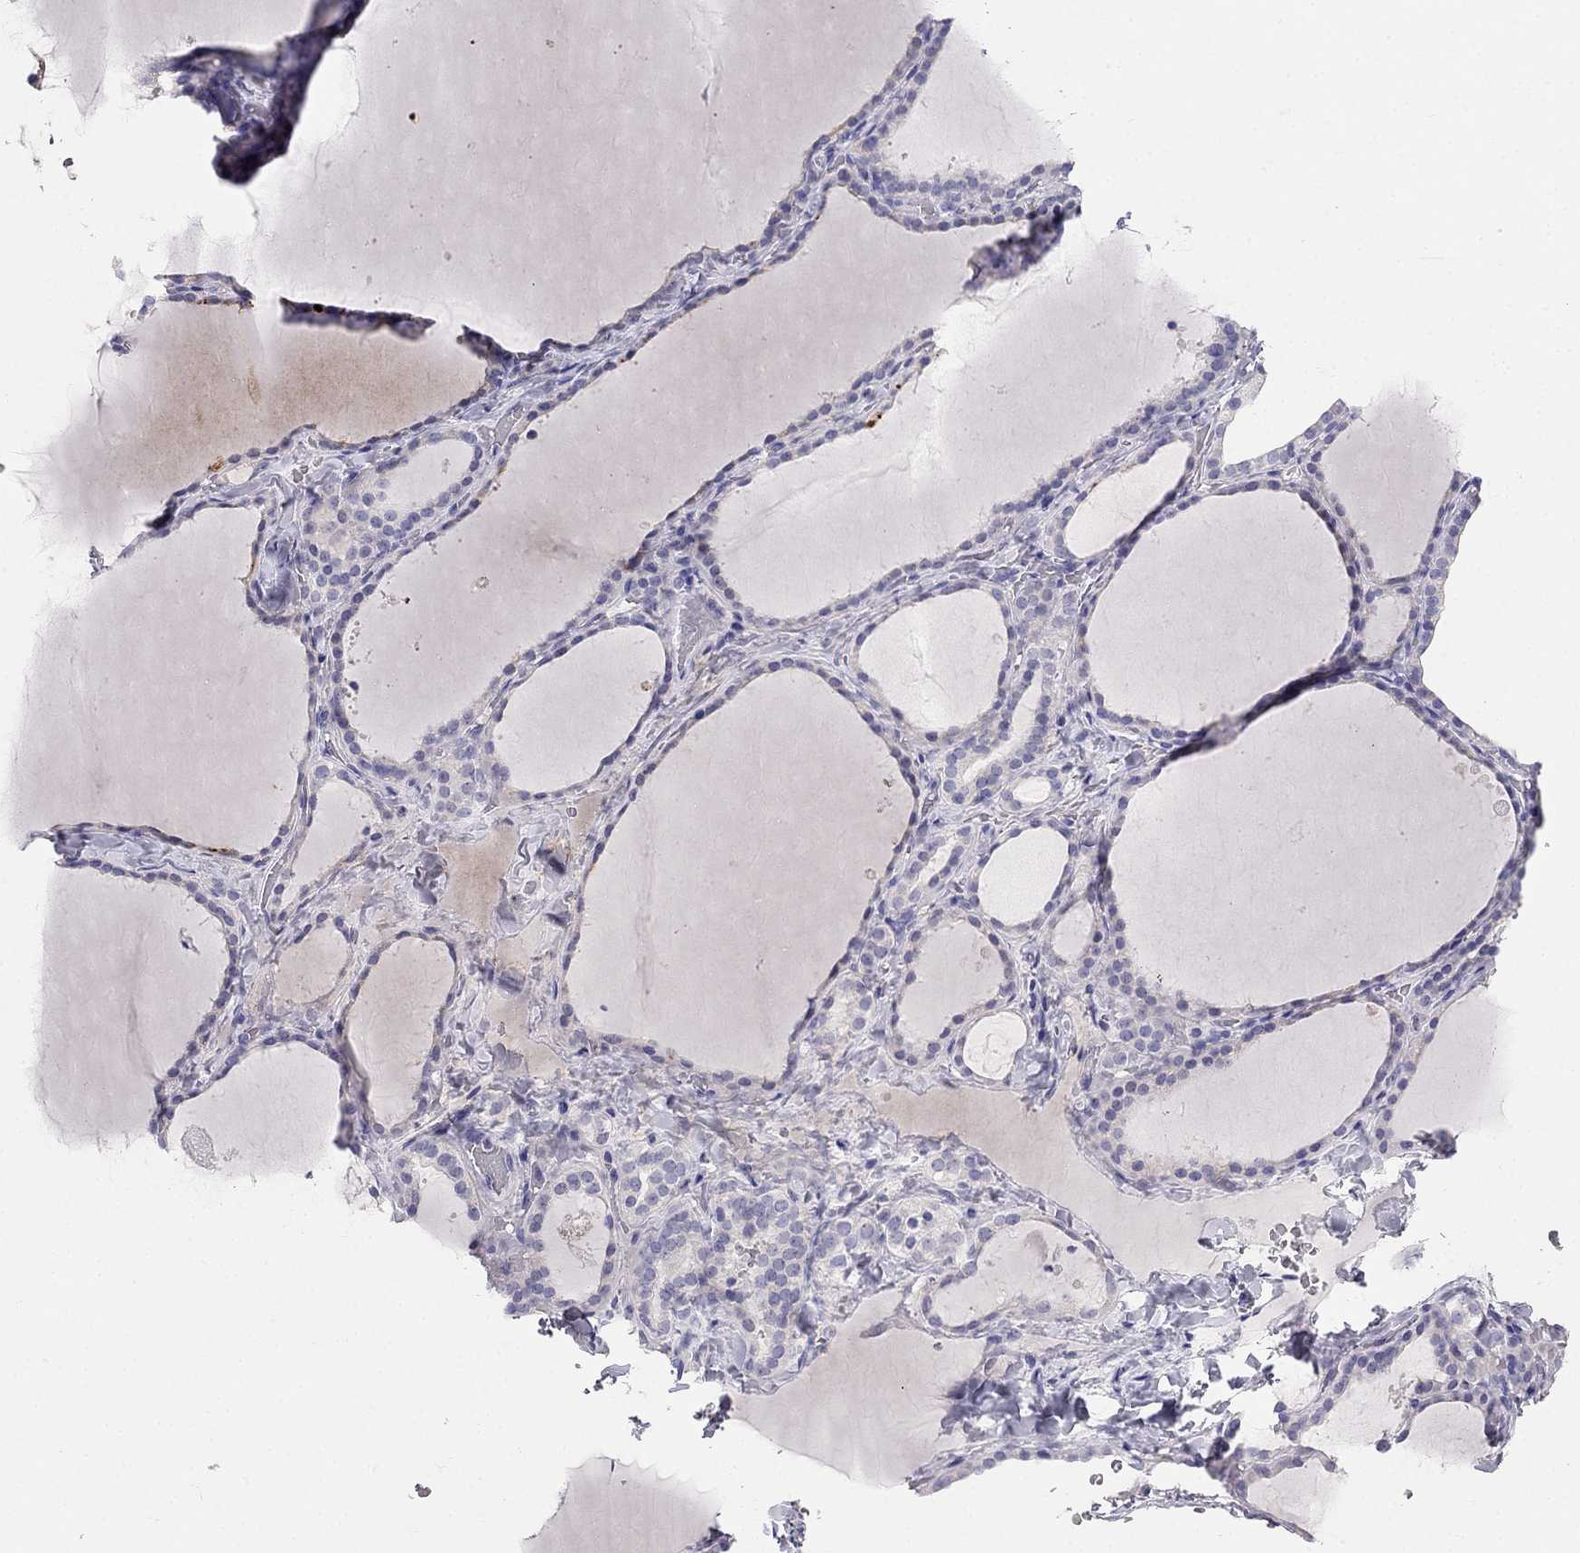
{"staining": {"intensity": "negative", "quantity": "none", "location": "none"}, "tissue": "thyroid gland", "cell_type": "Glandular cells", "image_type": "normal", "snomed": [{"axis": "morphology", "description": "Normal tissue, NOS"}, {"axis": "topography", "description": "Thyroid gland"}], "caption": "Thyroid gland was stained to show a protein in brown. There is no significant staining in glandular cells. The staining is performed using DAB brown chromogen with nuclei counter-stained in using hematoxylin.", "gene": "RFLNA", "patient": {"sex": "female", "age": 22}}